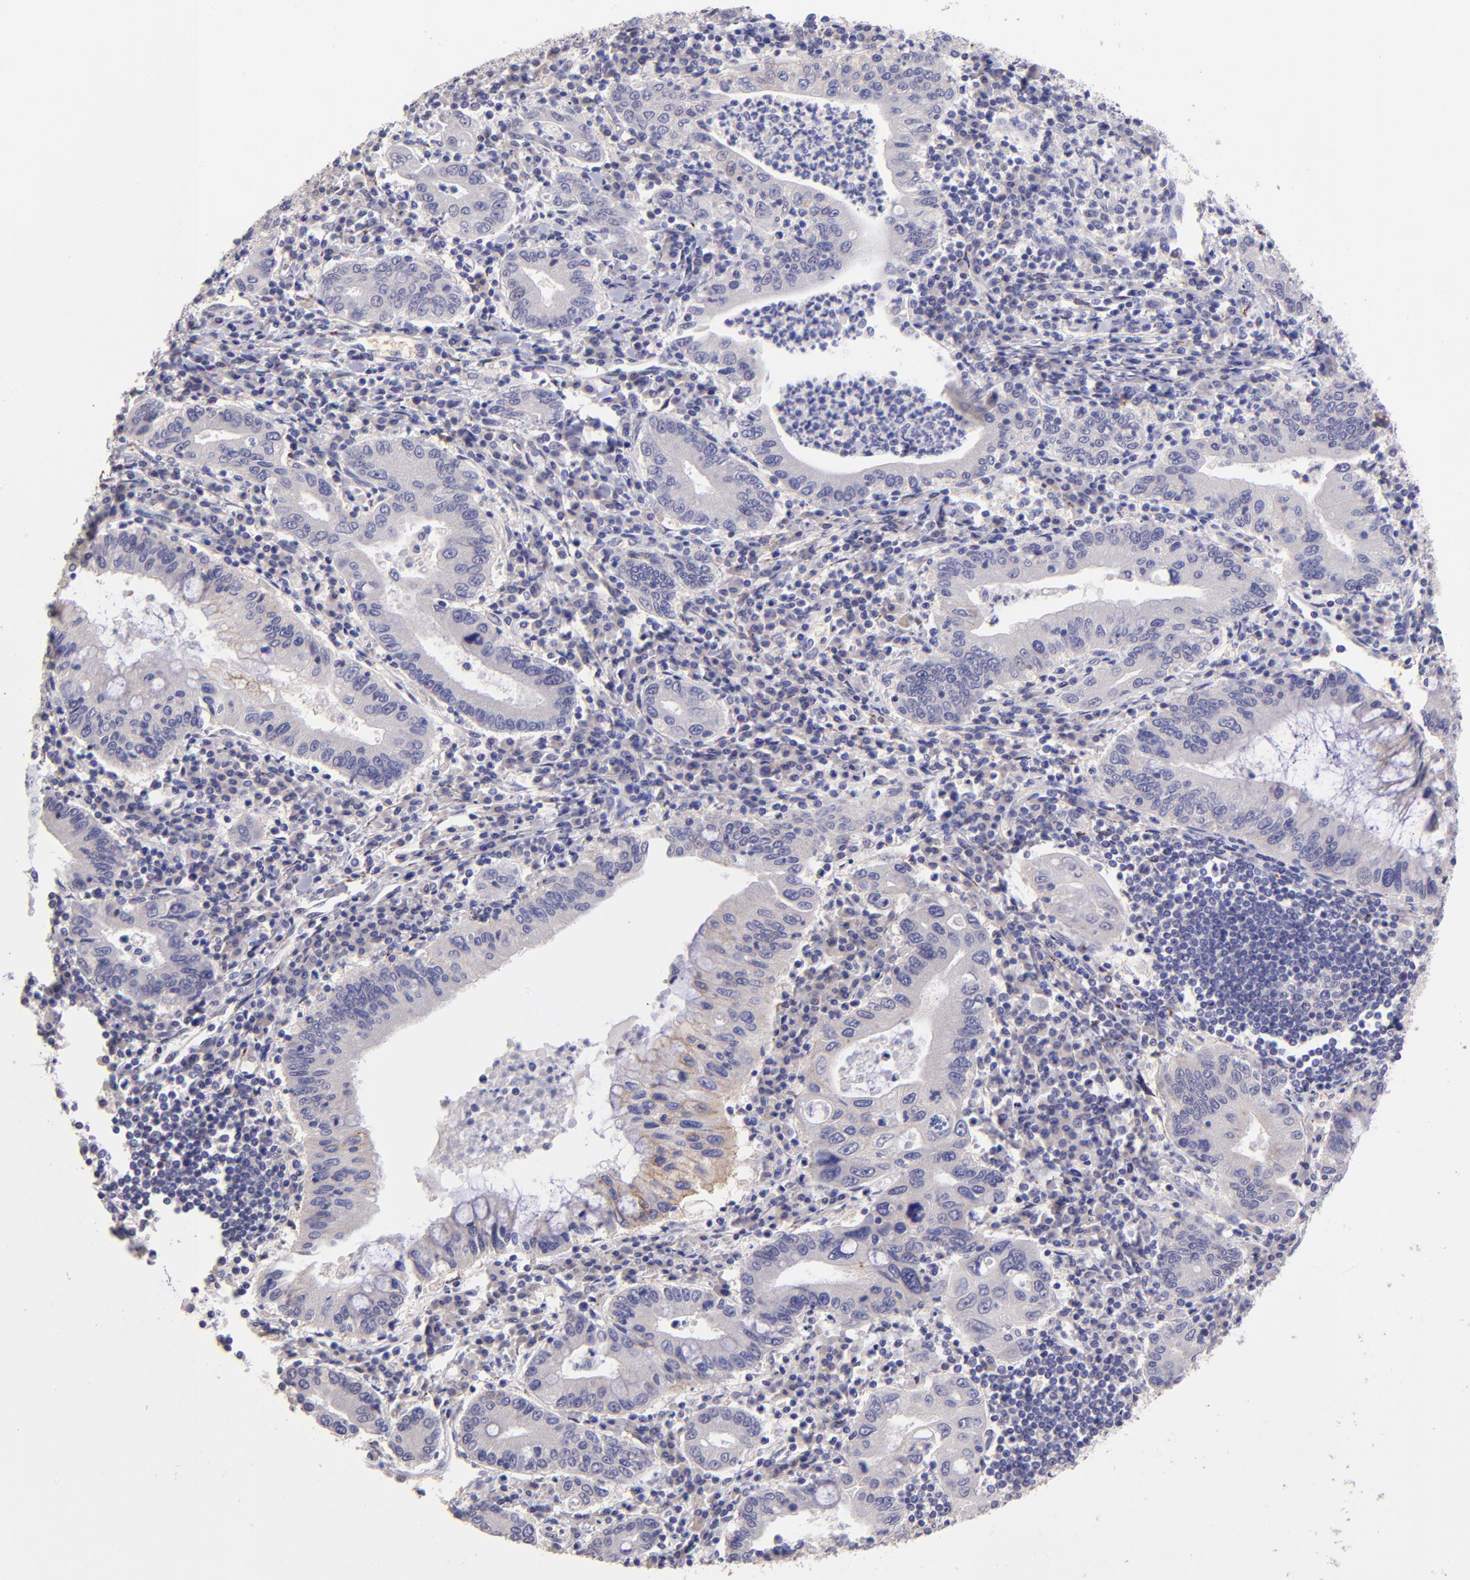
{"staining": {"intensity": "moderate", "quantity": "<25%", "location": "cytoplasmic/membranous"}, "tissue": "stomach cancer", "cell_type": "Tumor cells", "image_type": "cancer", "snomed": [{"axis": "morphology", "description": "Normal tissue, NOS"}, {"axis": "morphology", "description": "Adenocarcinoma, NOS"}, {"axis": "topography", "description": "Esophagus"}, {"axis": "topography", "description": "Stomach, upper"}, {"axis": "topography", "description": "Peripheral nerve tissue"}], "caption": "Moderate cytoplasmic/membranous expression is present in about <25% of tumor cells in adenocarcinoma (stomach).", "gene": "NSF", "patient": {"sex": "male", "age": 62}}